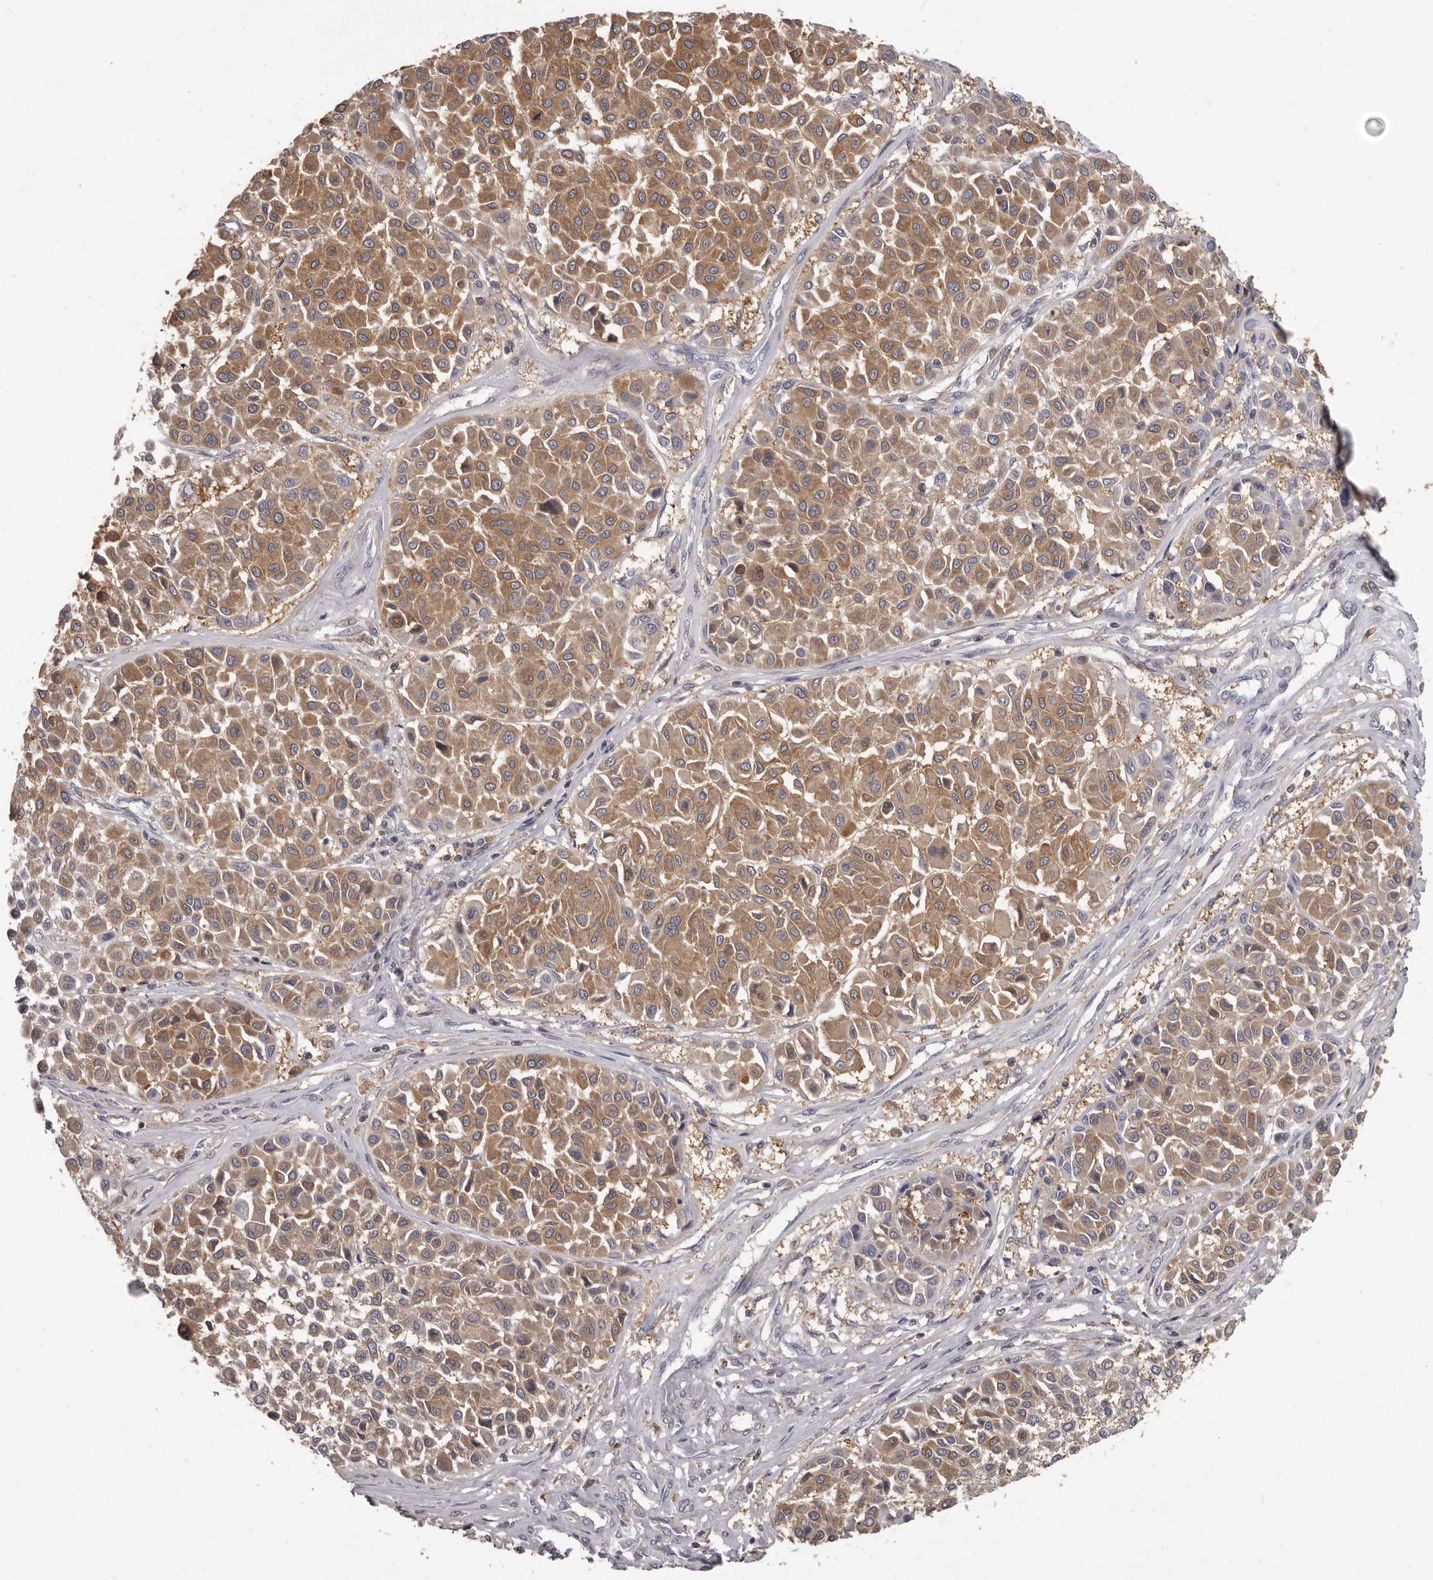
{"staining": {"intensity": "moderate", "quantity": ">75%", "location": "cytoplasmic/membranous"}, "tissue": "melanoma", "cell_type": "Tumor cells", "image_type": "cancer", "snomed": [{"axis": "morphology", "description": "Malignant melanoma, Metastatic site"}, {"axis": "topography", "description": "Soft tissue"}], "caption": "This image displays malignant melanoma (metastatic site) stained with immunohistochemistry (IHC) to label a protein in brown. The cytoplasmic/membranous of tumor cells show moderate positivity for the protein. Nuclei are counter-stained blue.", "gene": "APEH", "patient": {"sex": "male", "age": 41}}